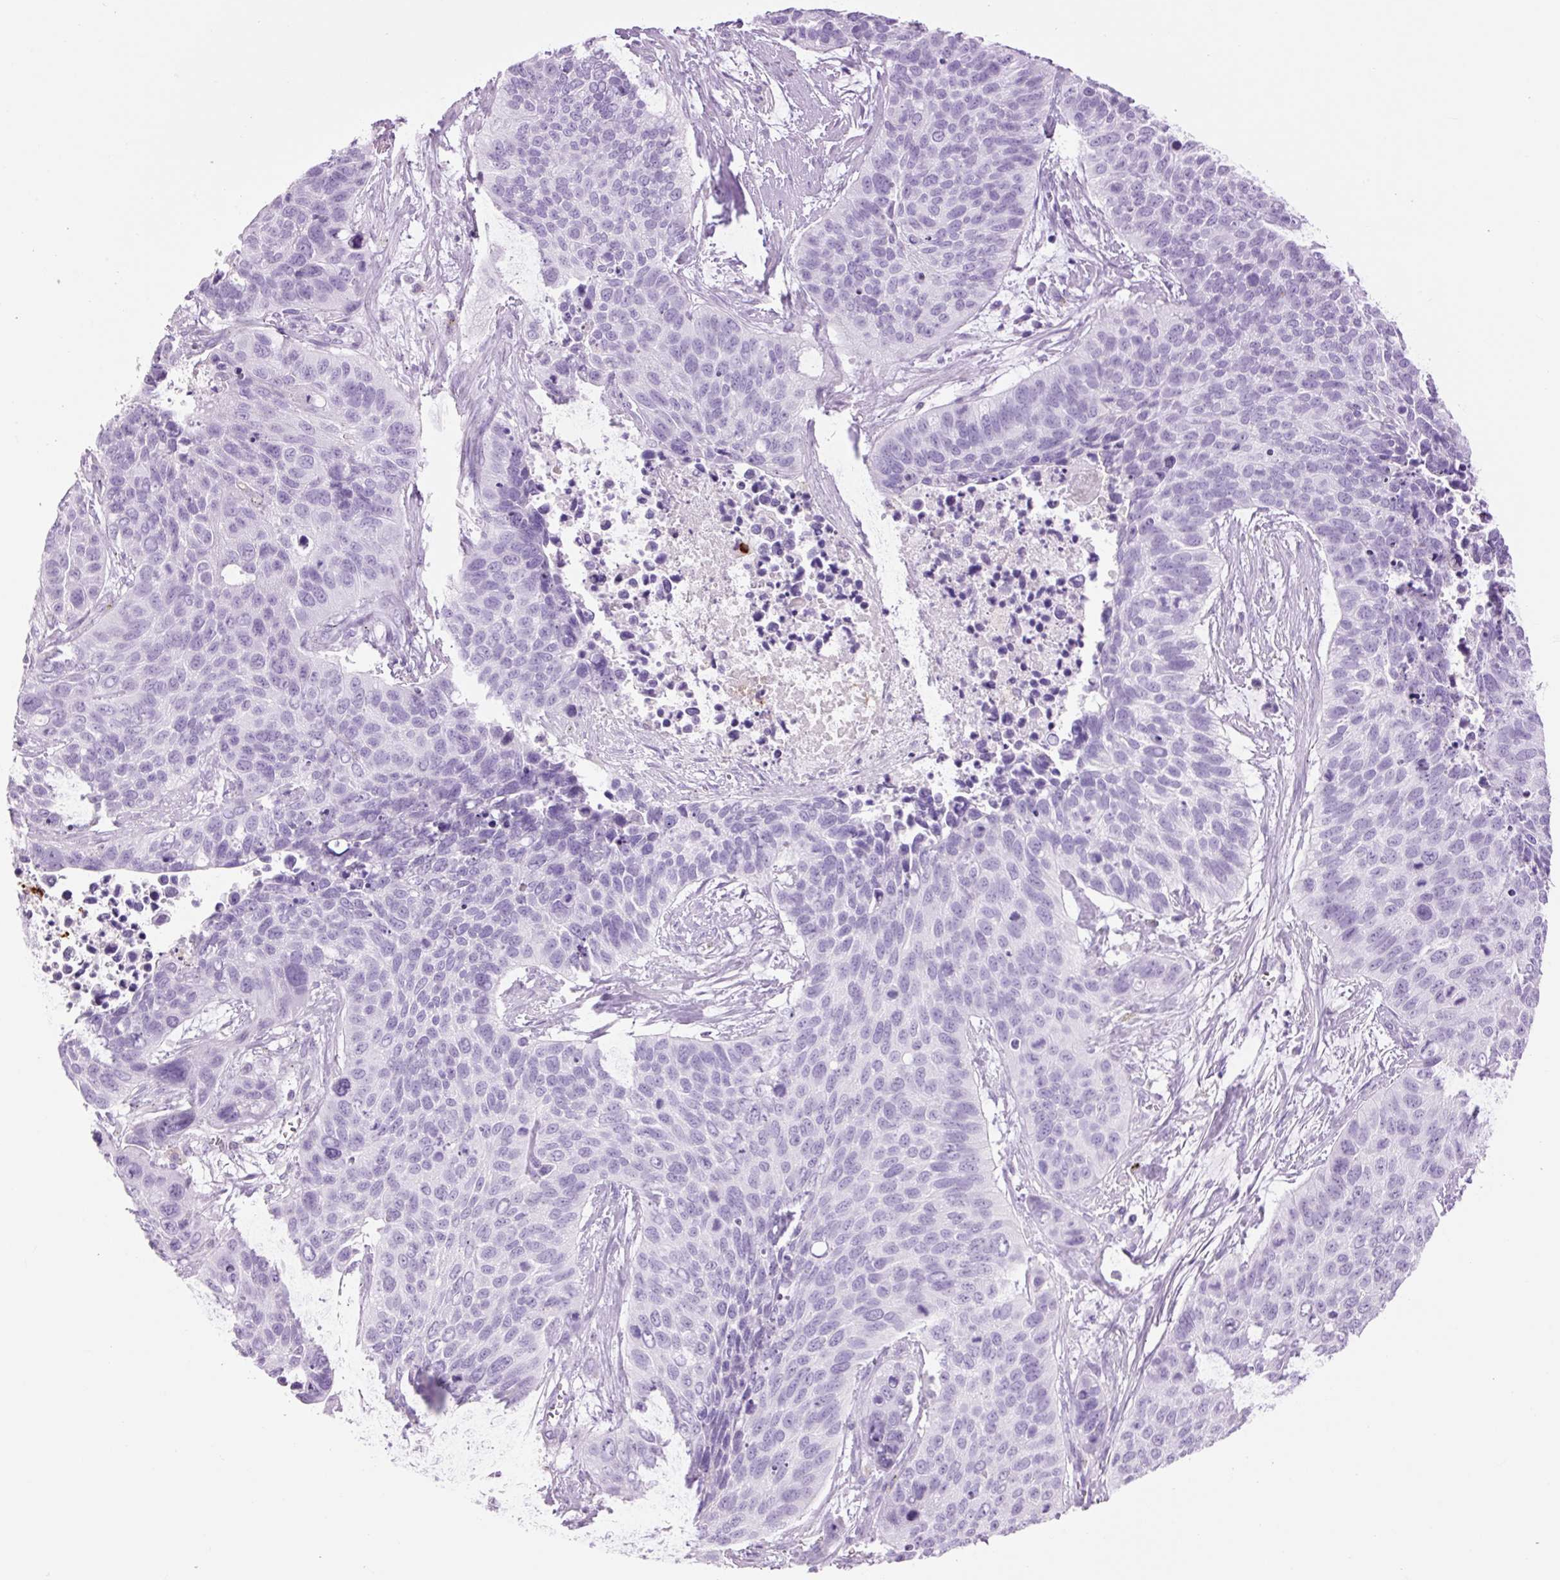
{"staining": {"intensity": "negative", "quantity": "none", "location": "none"}, "tissue": "lung cancer", "cell_type": "Tumor cells", "image_type": "cancer", "snomed": [{"axis": "morphology", "description": "Squamous cell carcinoma, NOS"}, {"axis": "topography", "description": "Lung"}], "caption": "IHC of lung squamous cell carcinoma displays no expression in tumor cells. (Stains: DAB immunohistochemistry (IHC) with hematoxylin counter stain, Microscopy: brightfield microscopy at high magnification).", "gene": "LYZ", "patient": {"sex": "male", "age": 62}}